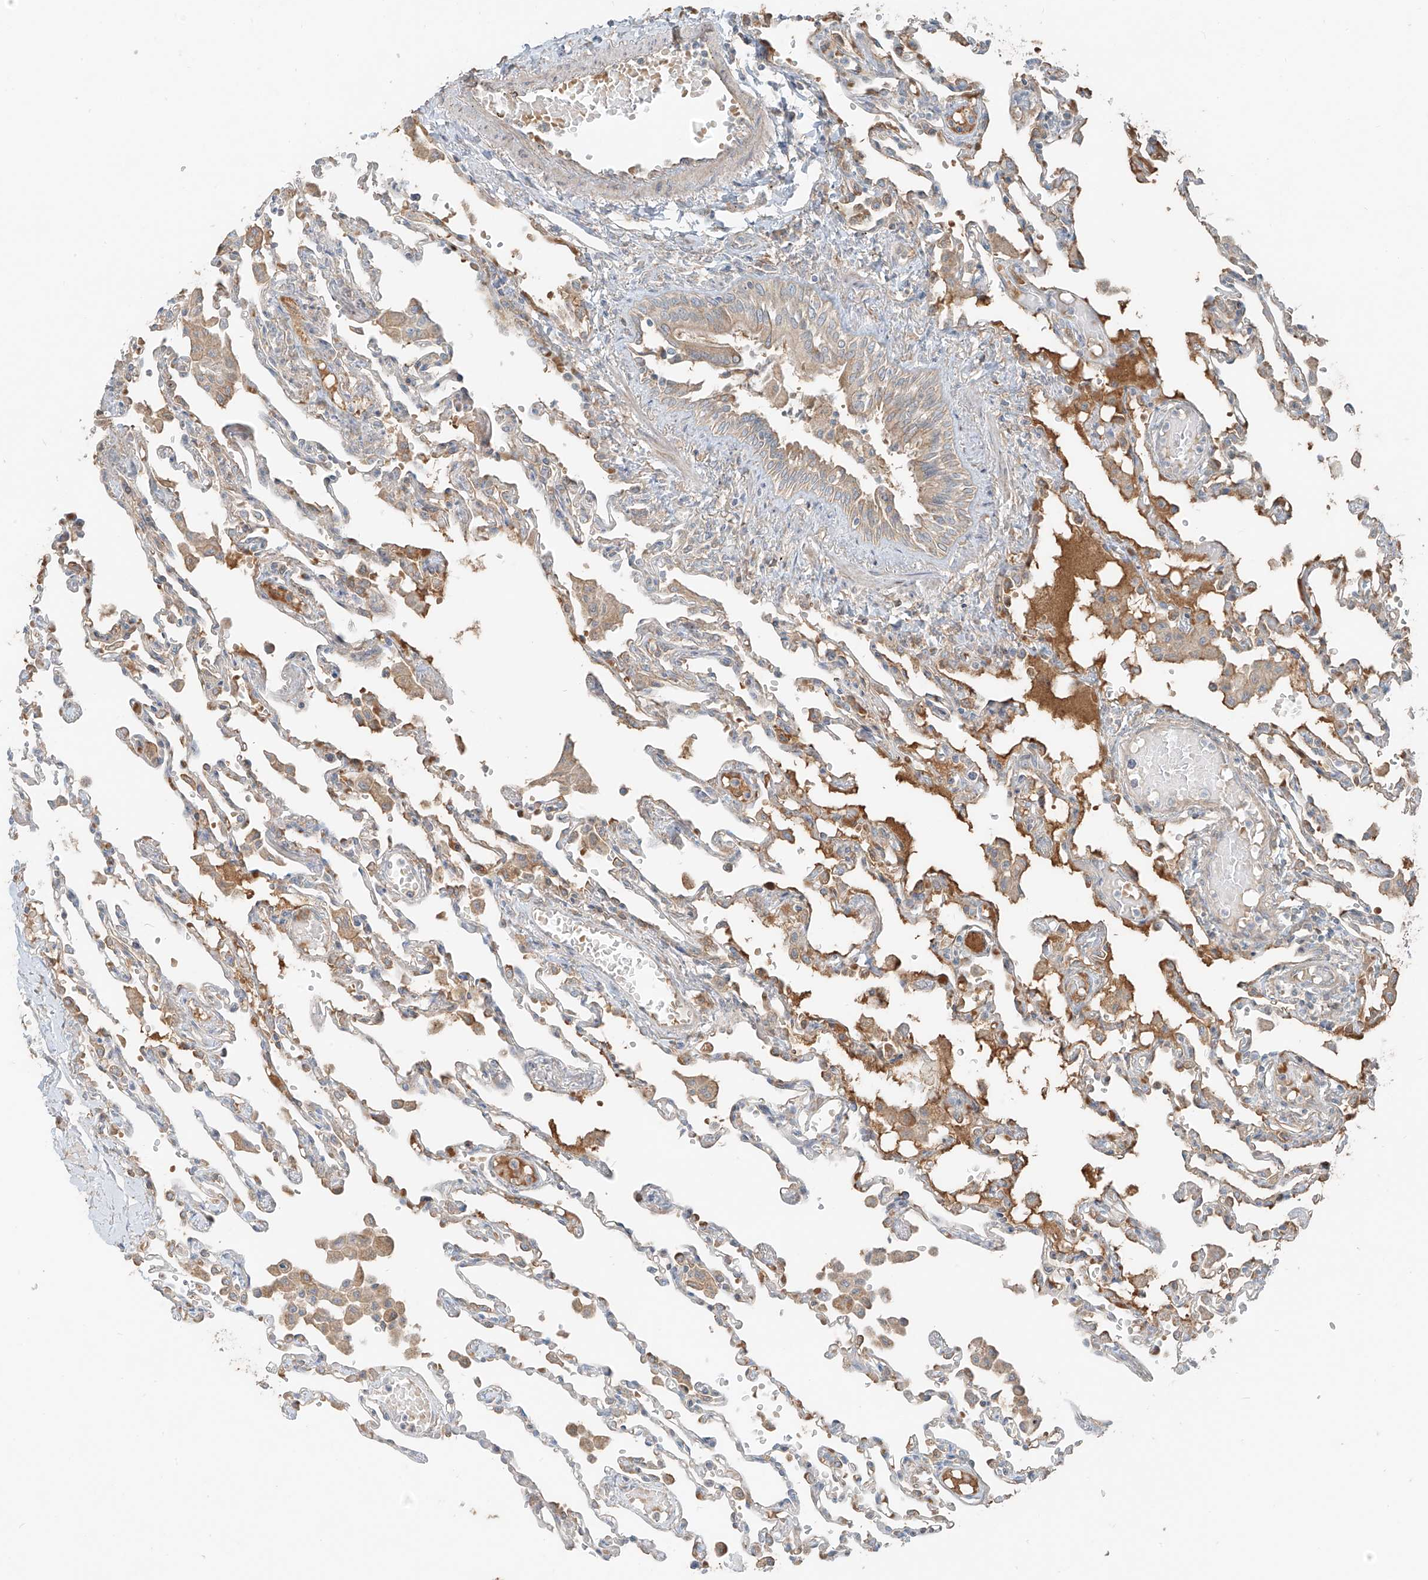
{"staining": {"intensity": "moderate", "quantity": "<25%", "location": "cytoplasmic/membranous"}, "tissue": "lung", "cell_type": "Alveolar cells", "image_type": "normal", "snomed": [{"axis": "morphology", "description": "Normal tissue, NOS"}, {"axis": "topography", "description": "Bronchus"}, {"axis": "topography", "description": "Lung"}], "caption": "Alveolar cells demonstrate low levels of moderate cytoplasmic/membranous staining in about <25% of cells in normal human lung. (Brightfield microscopy of DAB IHC at high magnification).", "gene": "FSTL1", "patient": {"sex": "female", "age": 49}}